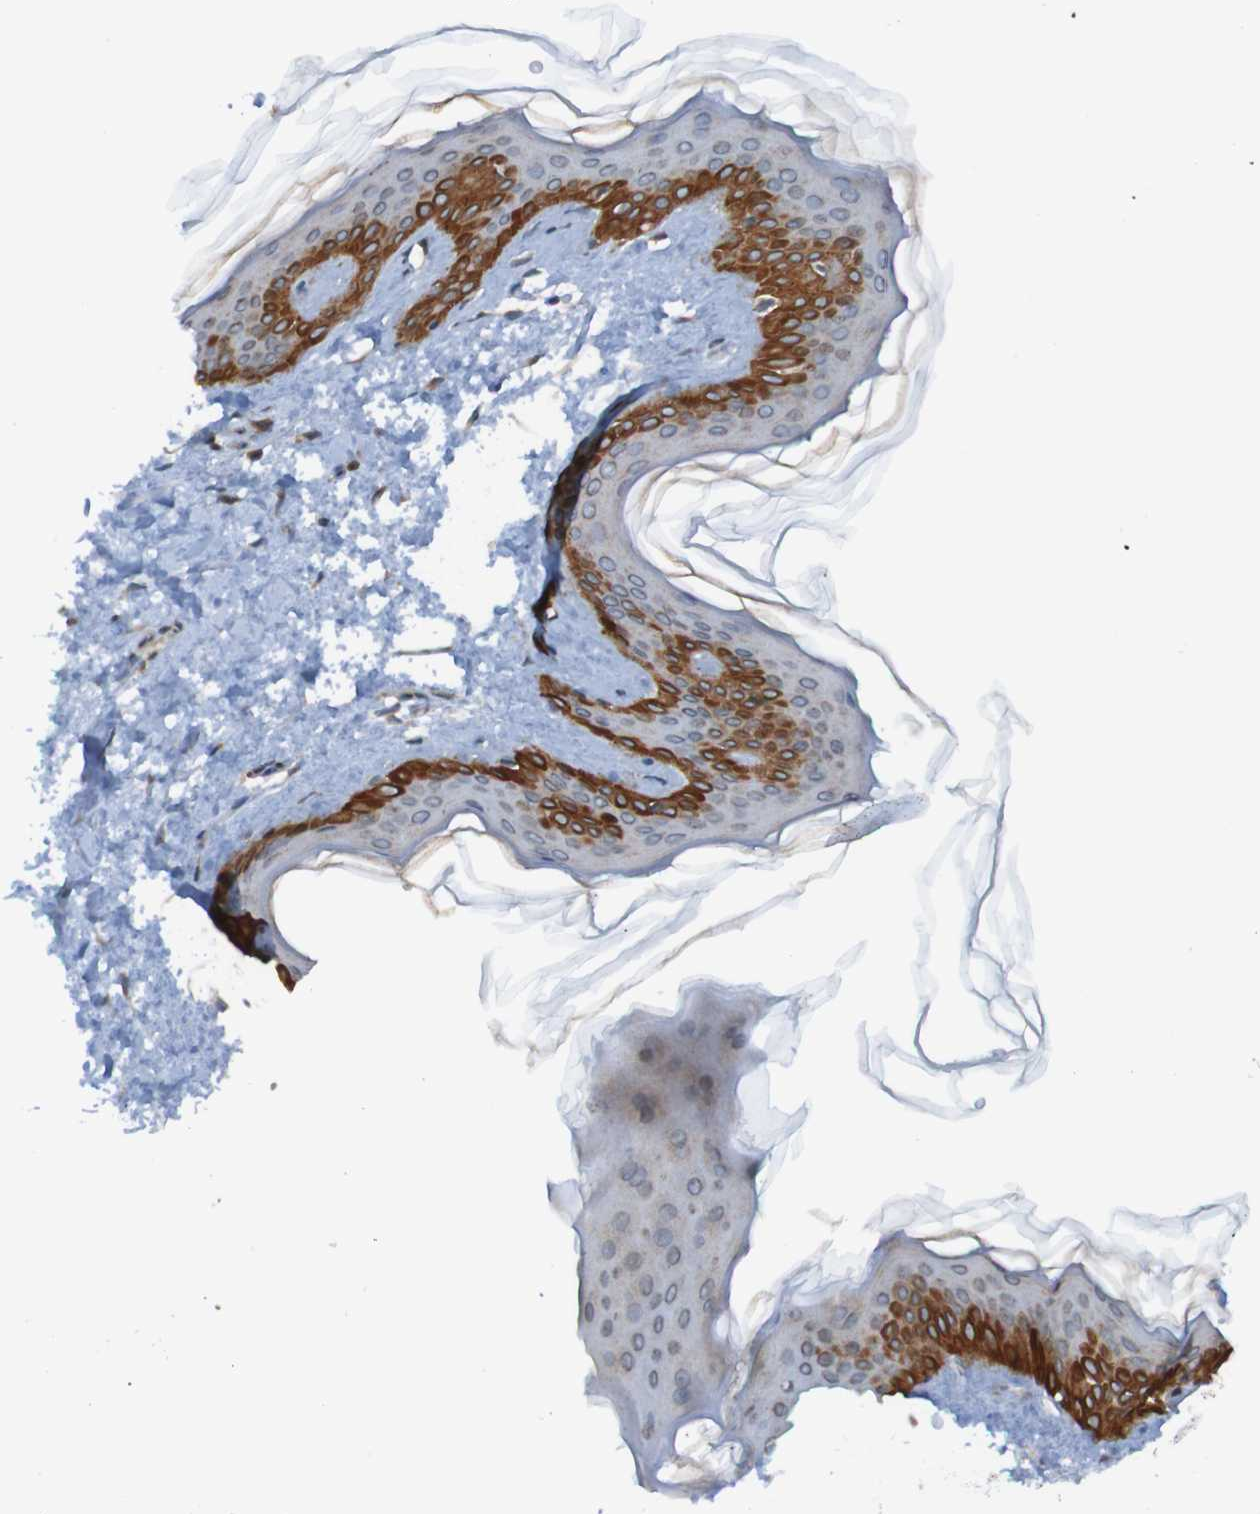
{"staining": {"intensity": "negative", "quantity": "none", "location": "none"}, "tissue": "skin", "cell_type": "Fibroblasts", "image_type": "normal", "snomed": [{"axis": "morphology", "description": "Normal tissue, NOS"}, {"axis": "topography", "description": "Skin"}], "caption": "Protein analysis of unremarkable skin shows no significant expression in fibroblasts.", "gene": "UNG", "patient": {"sex": "female", "age": 41}}